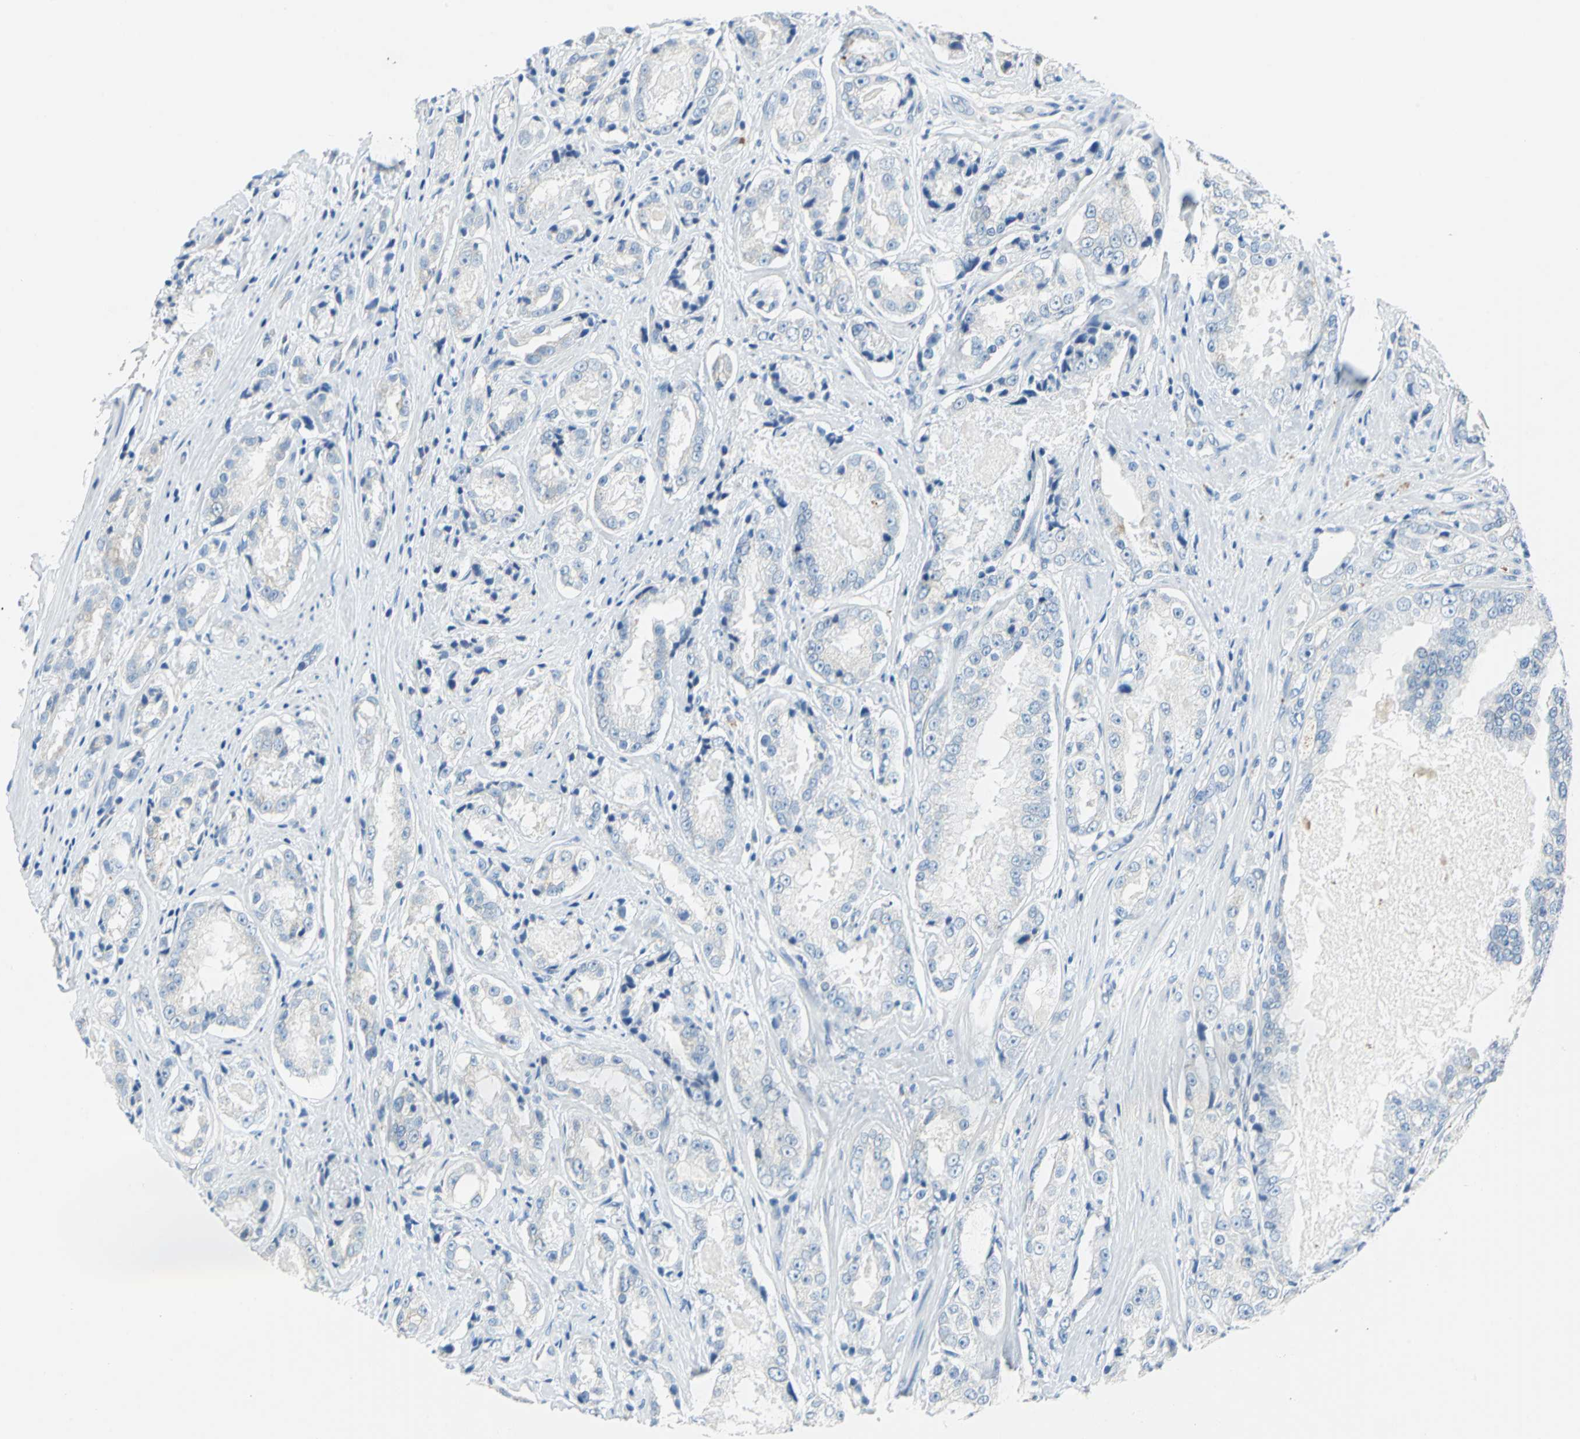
{"staining": {"intensity": "negative", "quantity": "none", "location": "none"}, "tissue": "prostate cancer", "cell_type": "Tumor cells", "image_type": "cancer", "snomed": [{"axis": "morphology", "description": "Adenocarcinoma, High grade"}, {"axis": "topography", "description": "Prostate"}], "caption": "The micrograph shows no significant positivity in tumor cells of high-grade adenocarcinoma (prostate).", "gene": "TEX264", "patient": {"sex": "male", "age": 73}}